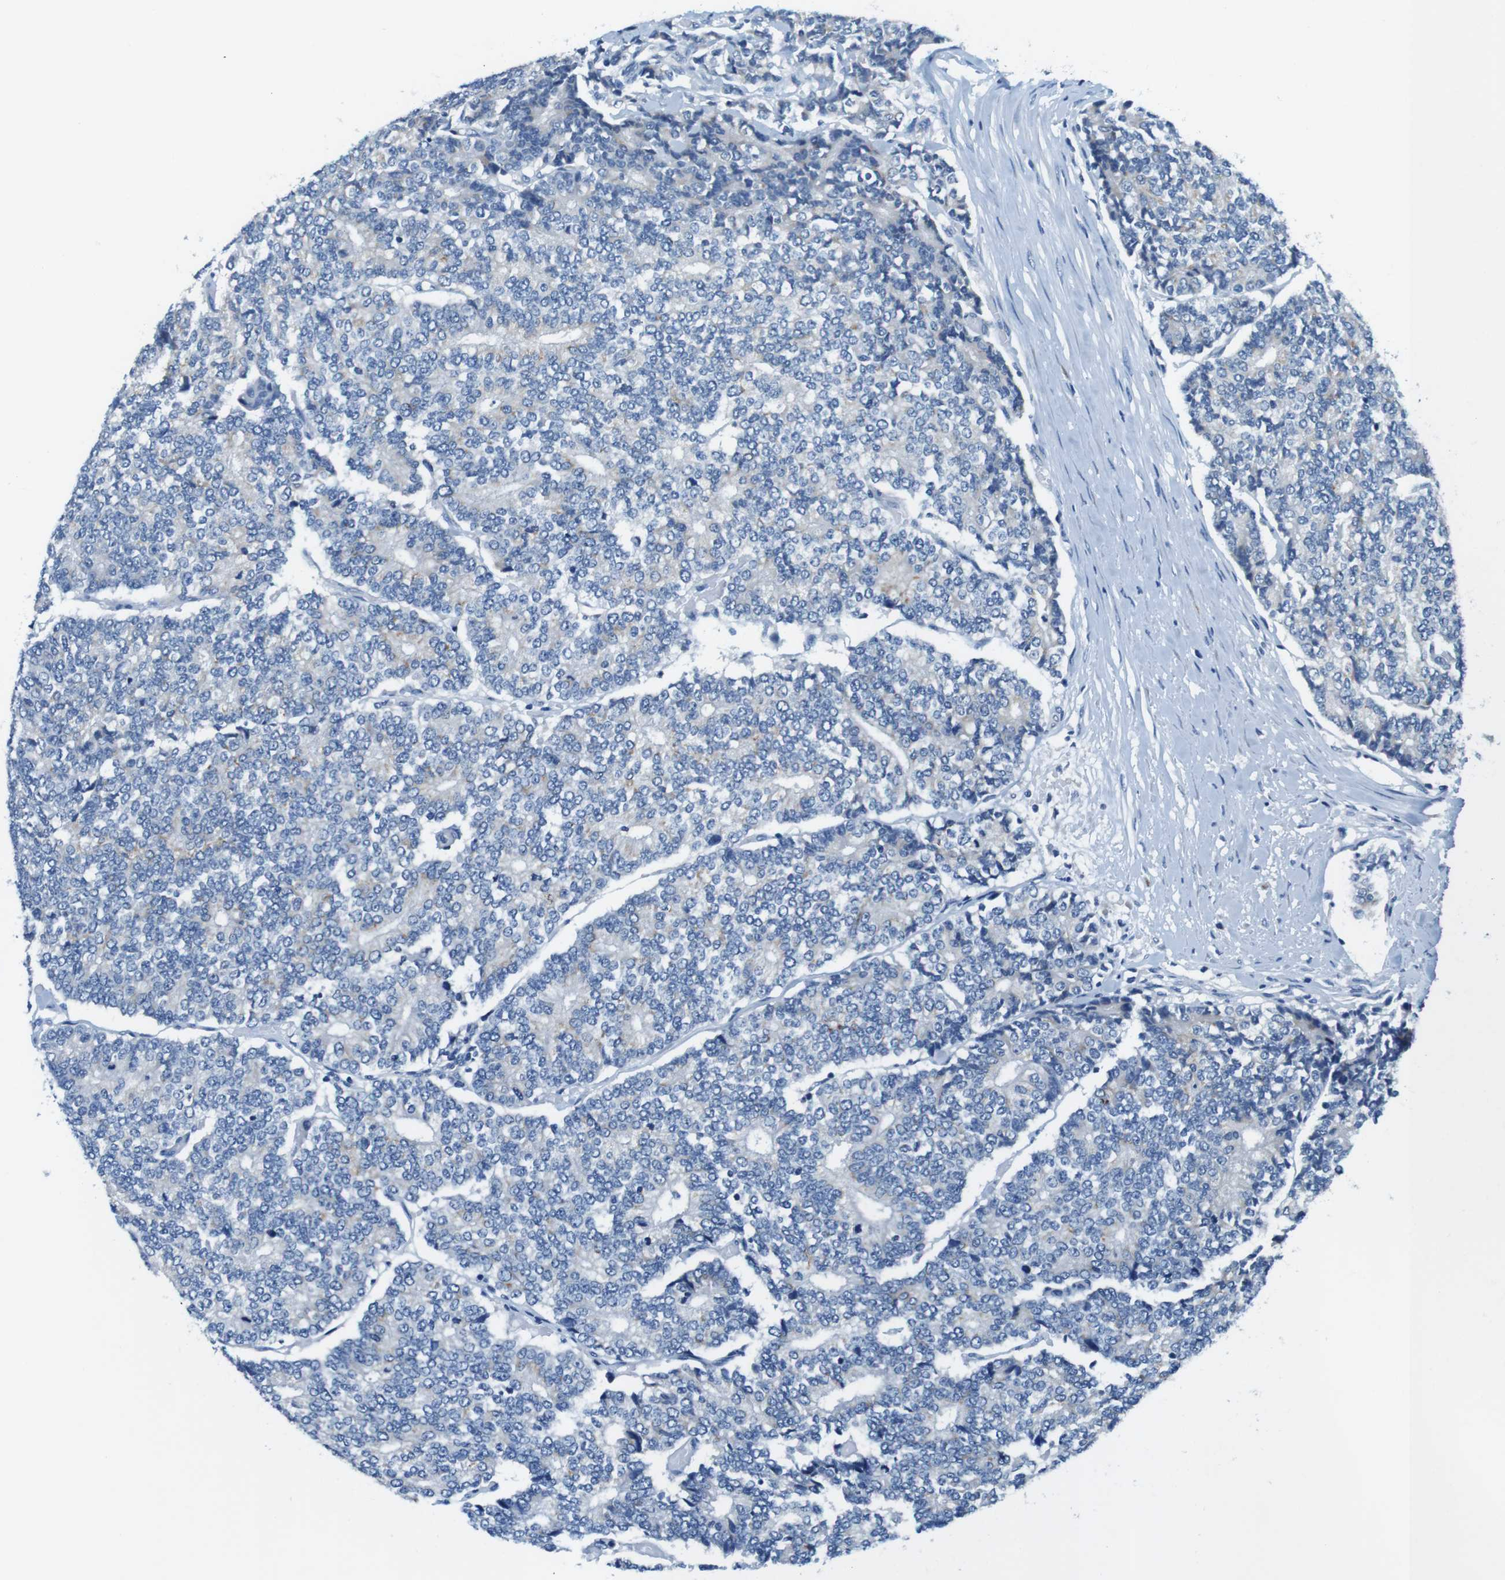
{"staining": {"intensity": "negative", "quantity": "none", "location": "none"}, "tissue": "prostate cancer", "cell_type": "Tumor cells", "image_type": "cancer", "snomed": [{"axis": "morphology", "description": "Normal tissue, NOS"}, {"axis": "morphology", "description": "Adenocarcinoma, High grade"}, {"axis": "topography", "description": "Prostate"}, {"axis": "topography", "description": "Seminal veicle"}], "caption": "A photomicrograph of prostate adenocarcinoma (high-grade) stained for a protein shows no brown staining in tumor cells. (DAB immunohistochemistry, high magnification).", "gene": "SLC35A3", "patient": {"sex": "male", "age": 55}}